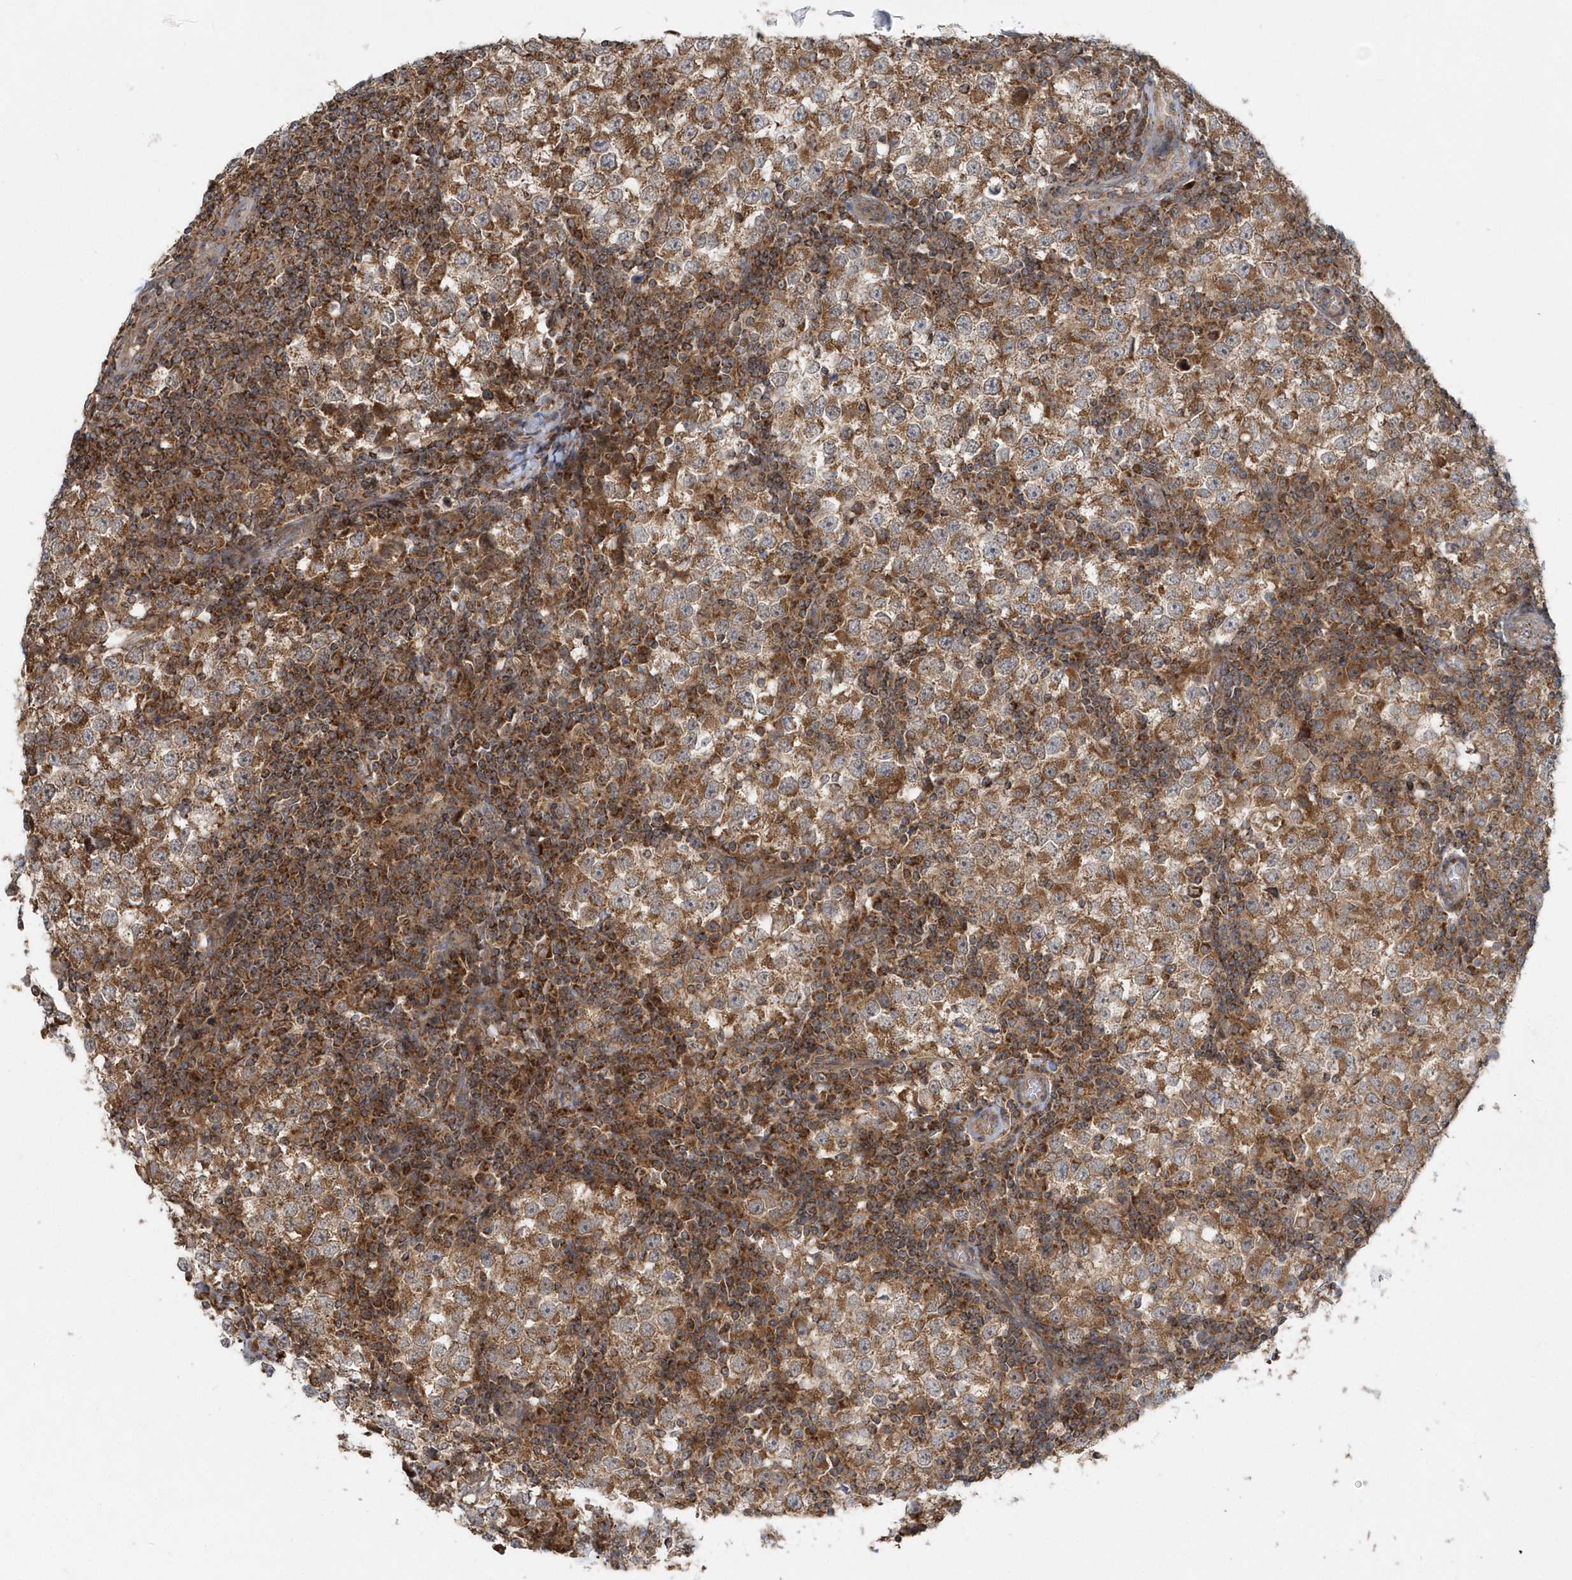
{"staining": {"intensity": "moderate", "quantity": ">75%", "location": "cytoplasmic/membranous"}, "tissue": "testis cancer", "cell_type": "Tumor cells", "image_type": "cancer", "snomed": [{"axis": "morphology", "description": "Seminoma, NOS"}, {"axis": "topography", "description": "Testis"}], "caption": "IHC (DAB (3,3'-diaminobenzidine)) staining of human seminoma (testis) shows moderate cytoplasmic/membranous protein staining in about >75% of tumor cells.", "gene": "PPP1R7", "patient": {"sex": "male", "age": 65}}